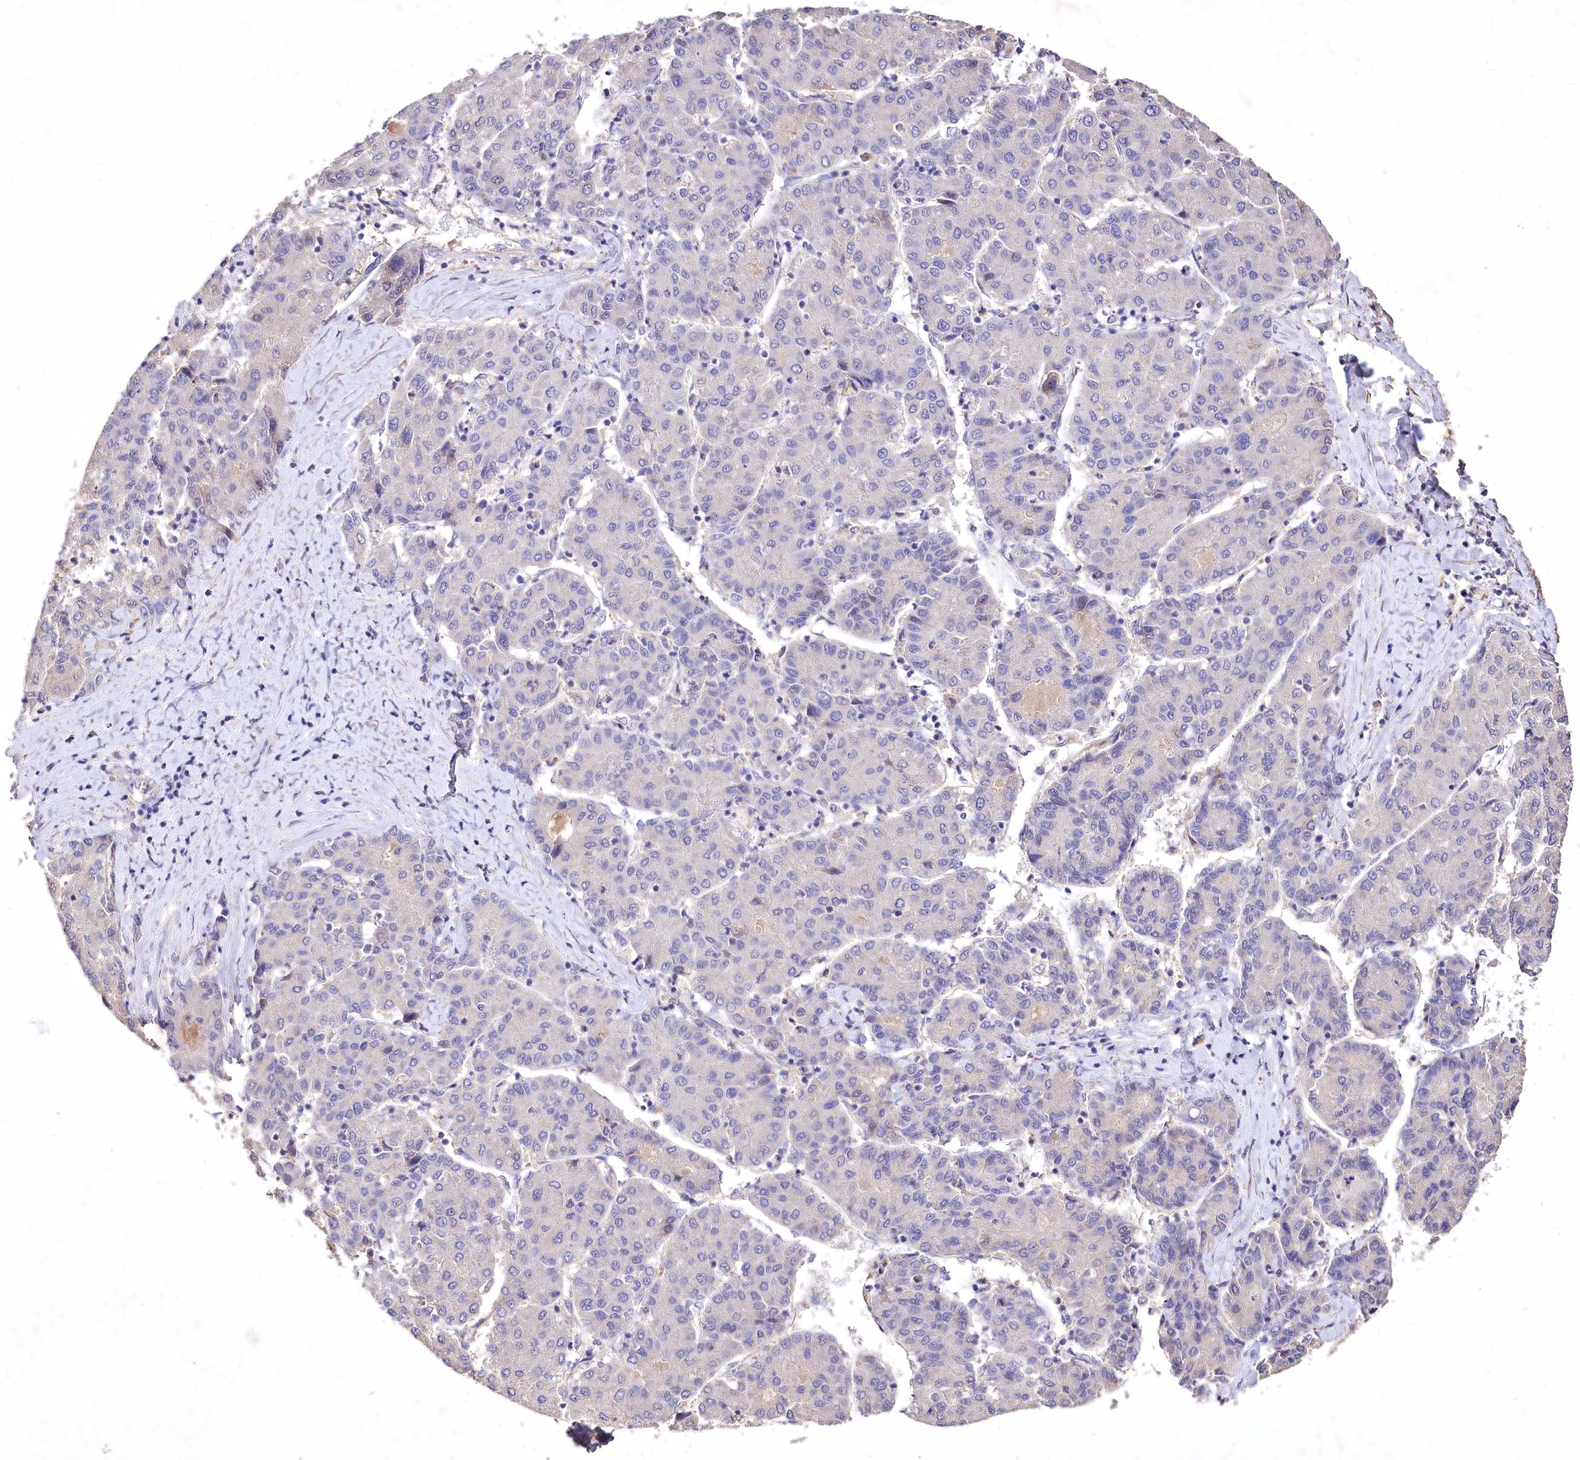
{"staining": {"intensity": "negative", "quantity": "none", "location": "none"}, "tissue": "liver cancer", "cell_type": "Tumor cells", "image_type": "cancer", "snomed": [{"axis": "morphology", "description": "Carcinoma, Hepatocellular, NOS"}, {"axis": "topography", "description": "Liver"}], "caption": "IHC histopathology image of liver cancer stained for a protein (brown), which demonstrates no positivity in tumor cells. (DAB immunohistochemistry with hematoxylin counter stain).", "gene": "PCYOX1L", "patient": {"sex": "male", "age": 65}}